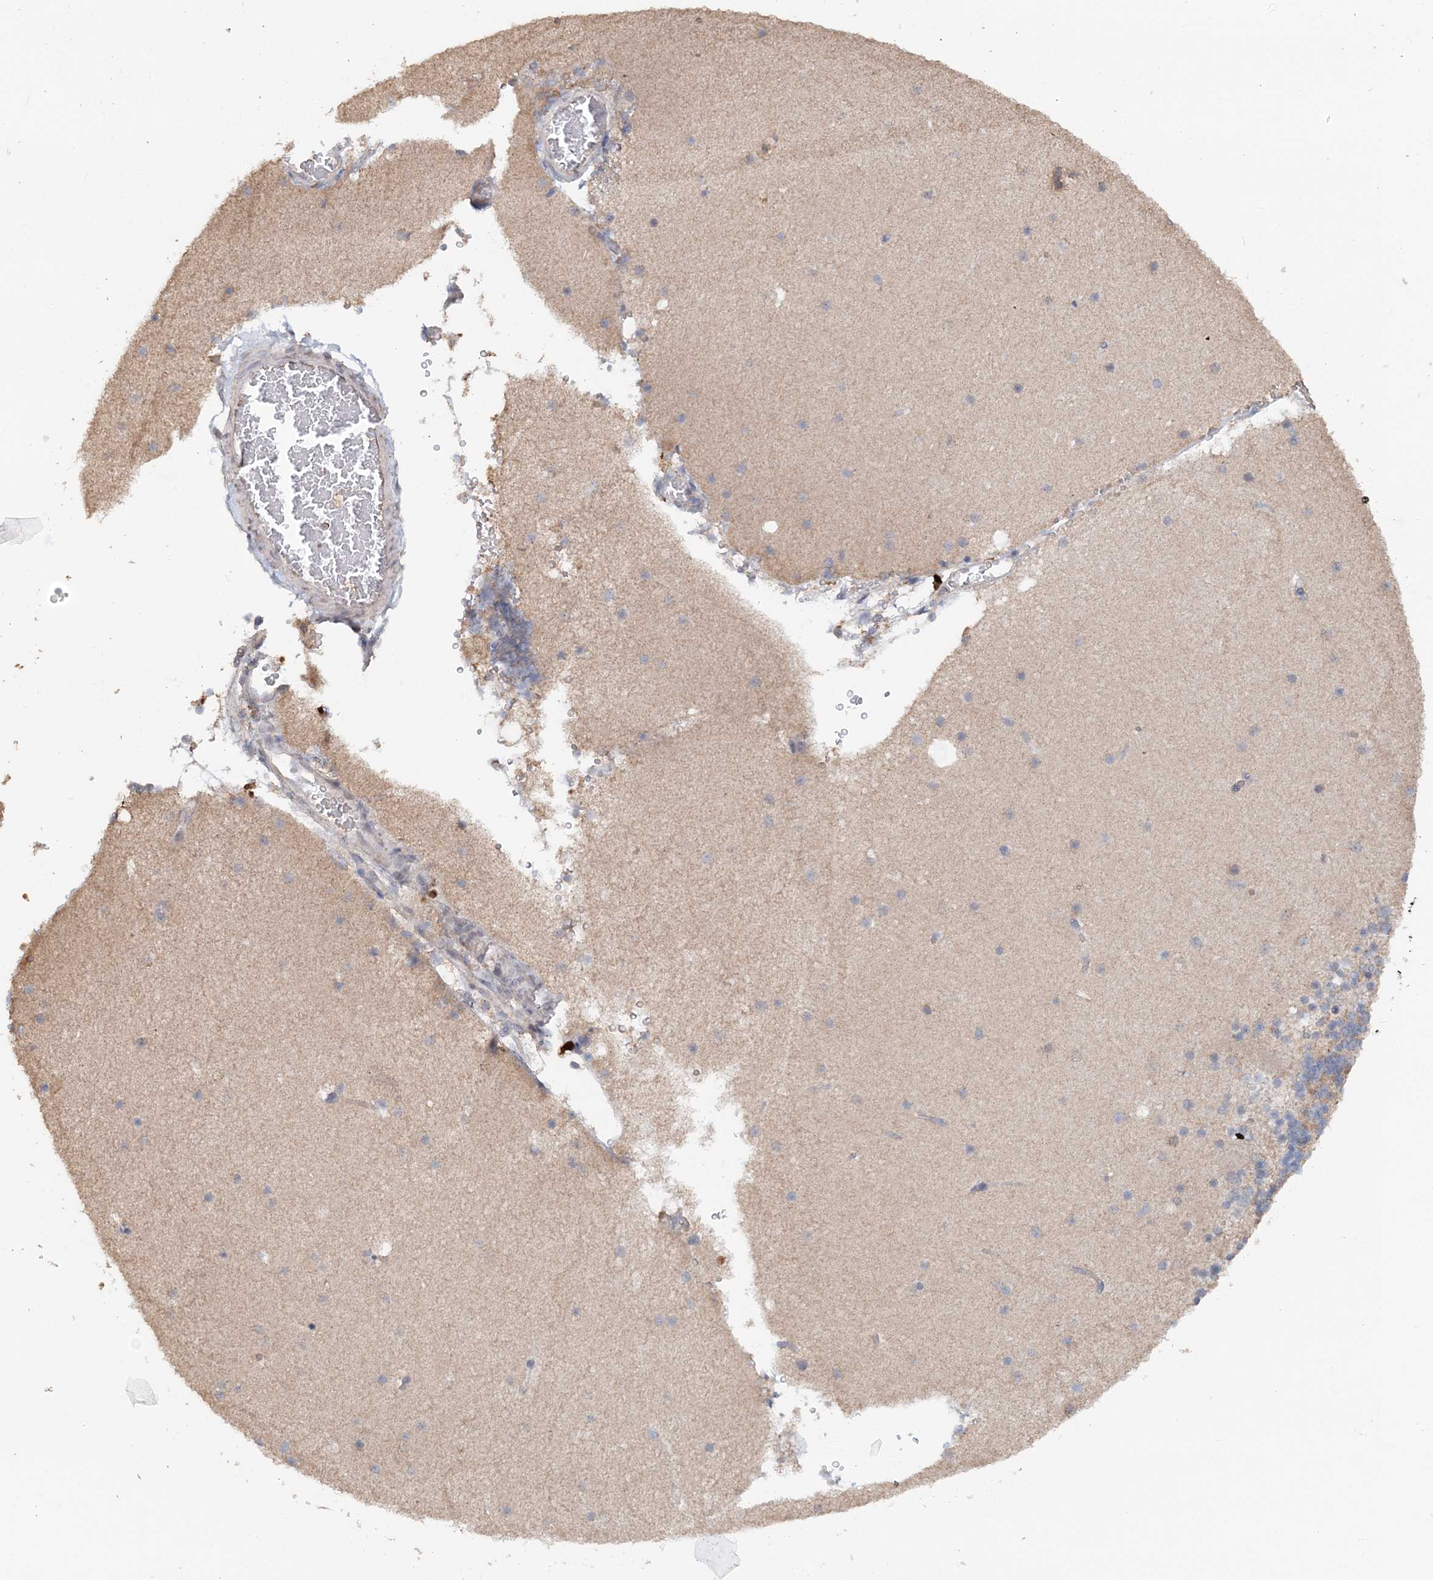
{"staining": {"intensity": "weak", "quantity": "25%-75%", "location": "cytoplasmic/membranous"}, "tissue": "cerebellum", "cell_type": "Cells in granular layer", "image_type": "normal", "snomed": [{"axis": "morphology", "description": "Normal tissue, NOS"}, {"axis": "topography", "description": "Cerebellum"}], "caption": "Immunohistochemical staining of benign cerebellum exhibits low levels of weak cytoplasmic/membranous staining in about 25%-75% of cells in granular layer. The staining was performed using DAB (3,3'-diaminobenzidine) to visualize the protein expression in brown, while the nuclei were stained in blue with hematoxylin (Magnification: 20x).", "gene": "FBXO38", "patient": {"sex": "male", "age": 57}}